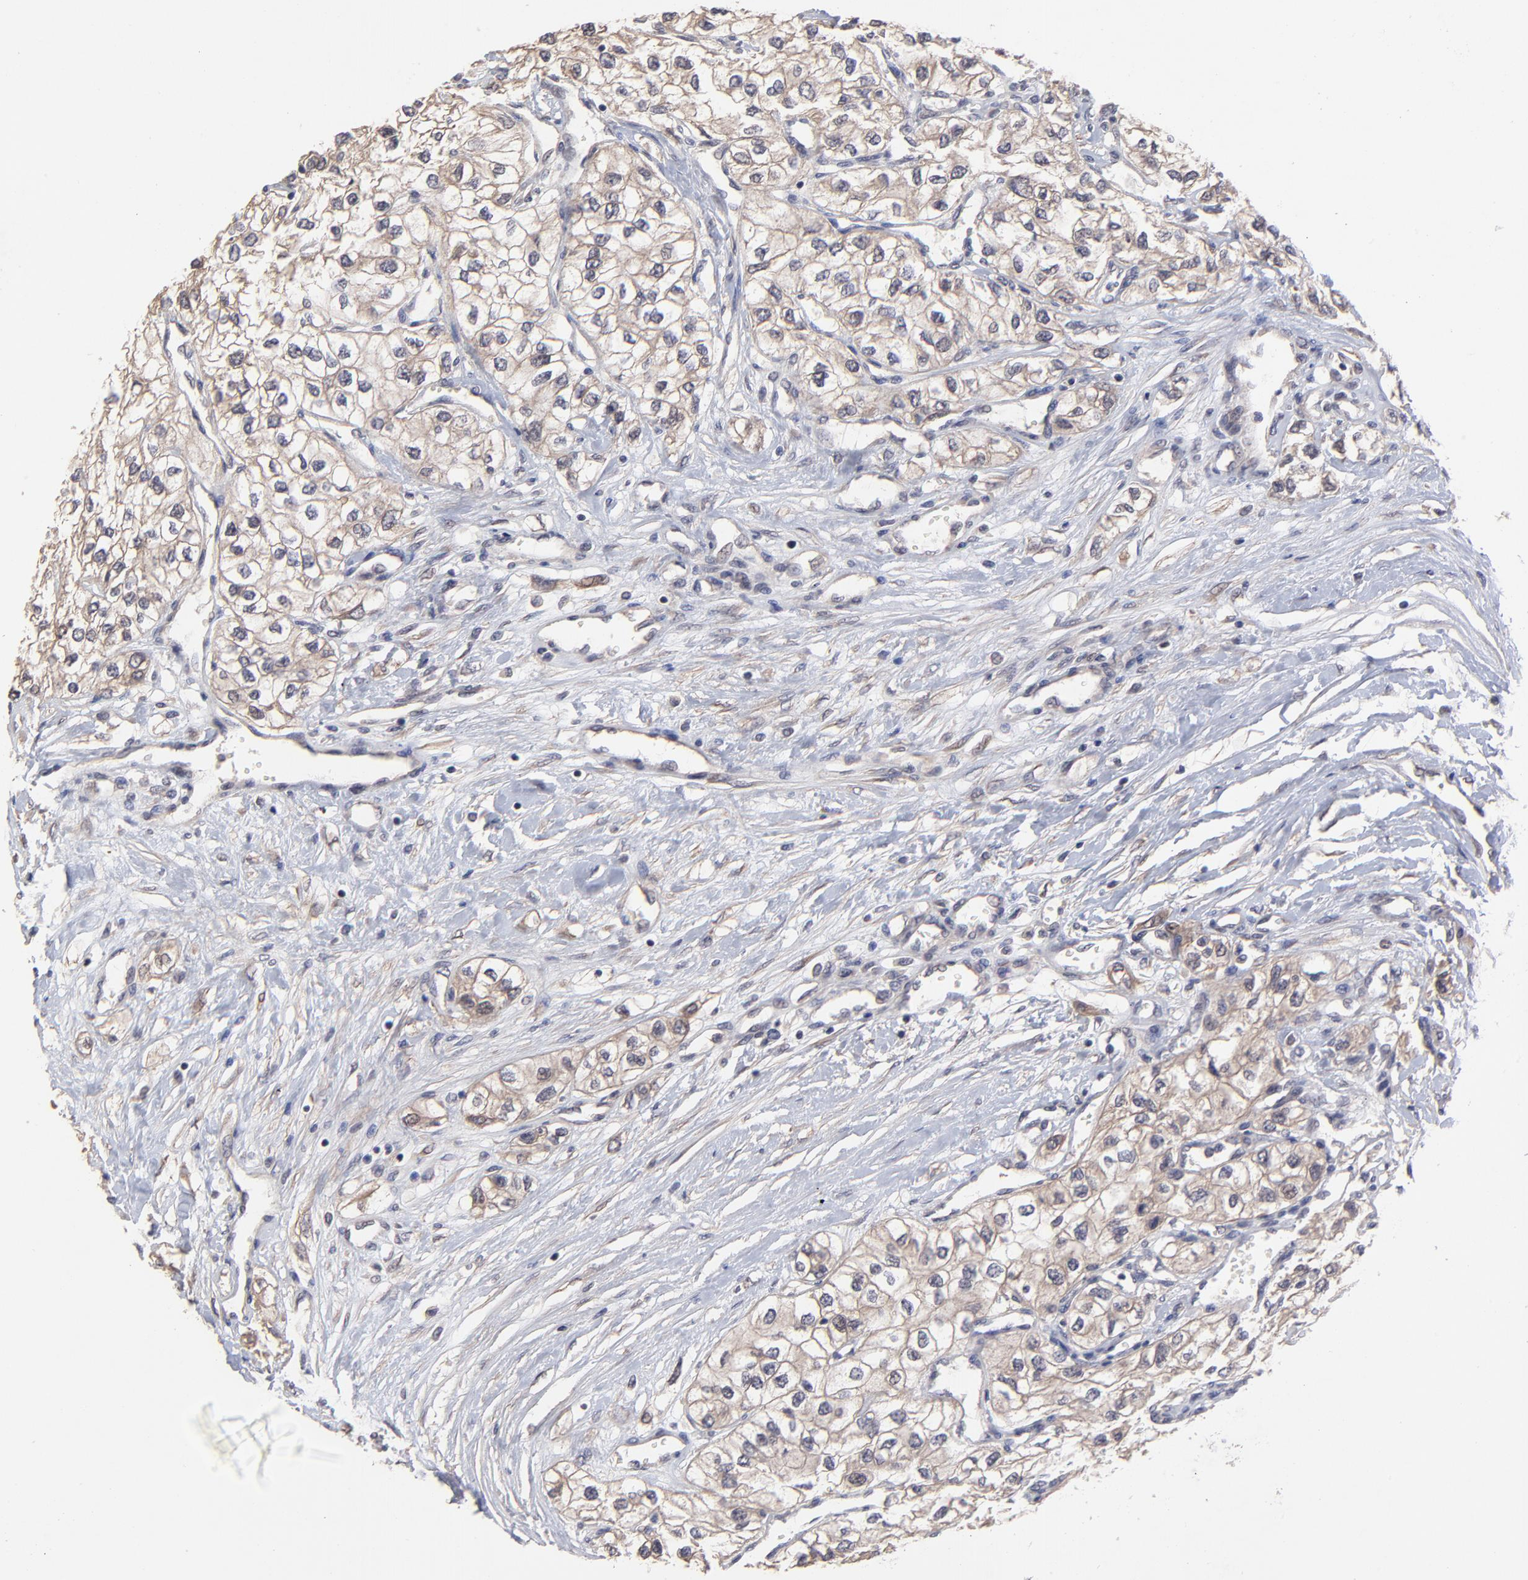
{"staining": {"intensity": "weak", "quantity": "25%-75%", "location": "cytoplasmic/membranous"}, "tissue": "renal cancer", "cell_type": "Tumor cells", "image_type": "cancer", "snomed": [{"axis": "morphology", "description": "Adenocarcinoma, NOS"}, {"axis": "topography", "description": "Kidney"}], "caption": "Immunohistochemistry (DAB) staining of human renal cancer shows weak cytoplasmic/membranous protein staining in approximately 25%-75% of tumor cells.", "gene": "ZNF780B", "patient": {"sex": "male", "age": 57}}